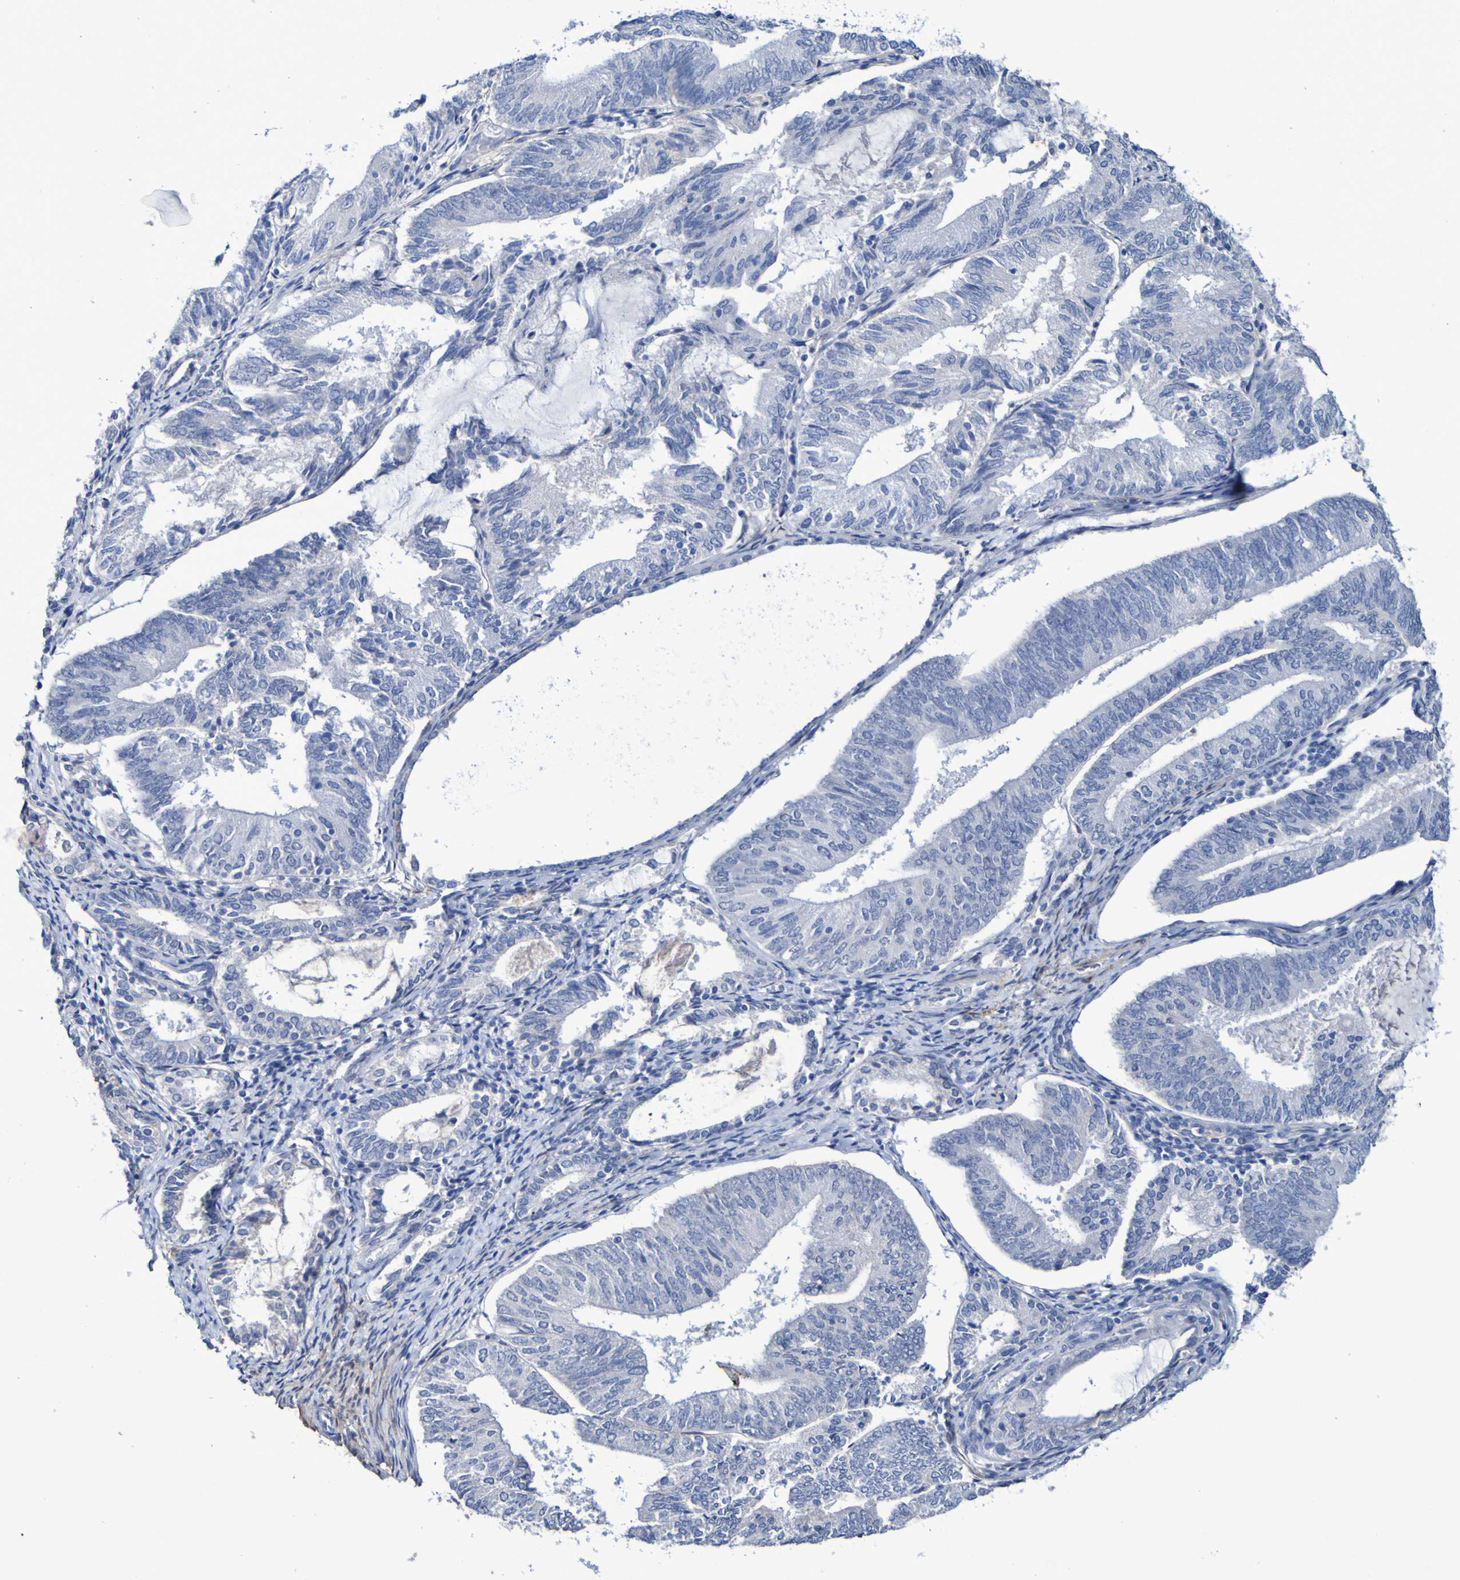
{"staining": {"intensity": "negative", "quantity": "none", "location": "none"}, "tissue": "endometrial cancer", "cell_type": "Tumor cells", "image_type": "cancer", "snomed": [{"axis": "morphology", "description": "Adenocarcinoma, NOS"}, {"axis": "topography", "description": "Endometrium"}], "caption": "Tumor cells are negative for brown protein staining in adenocarcinoma (endometrial).", "gene": "SGCB", "patient": {"sex": "female", "age": 81}}